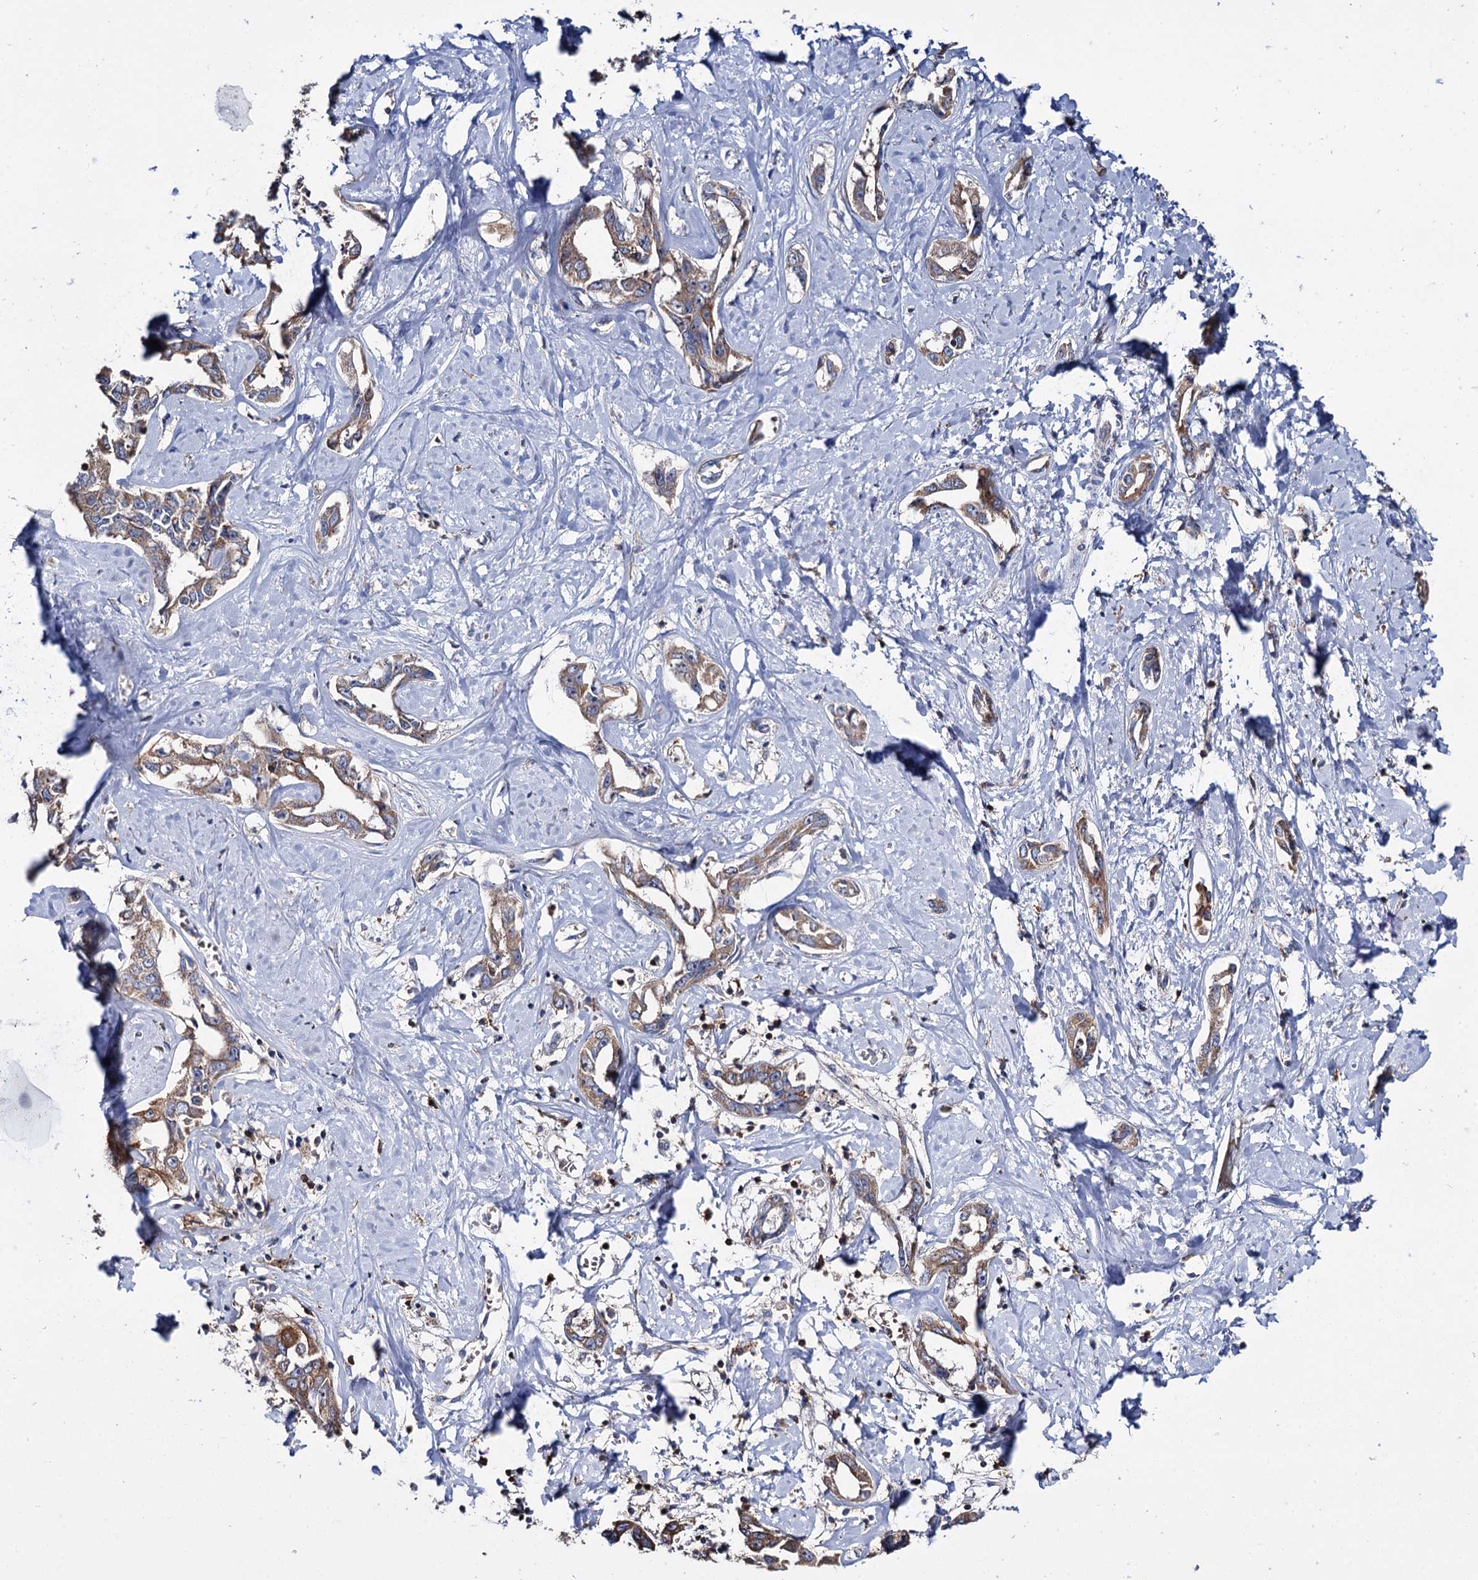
{"staining": {"intensity": "moderate", "quantity": ">75%", "location": "cytoplasmic/membranous"}, "tissue": "liver cancer", "cell_type": "Tumor cells", "image_type": "cancer", "snomed": [{"axis": "morphology", "description": "Cholangiocarcinoma"}, {"axis": "topography", "description": "Liver"}], "caption": "This image exhibits immunohistochemistry staining of human liver cancer, with medium moderate cytoplasmic/membranous positivity in approximately >75% of tumor cells.", "gene": "UBASH3B", "patient": {"sex": "male", "age": 59}}